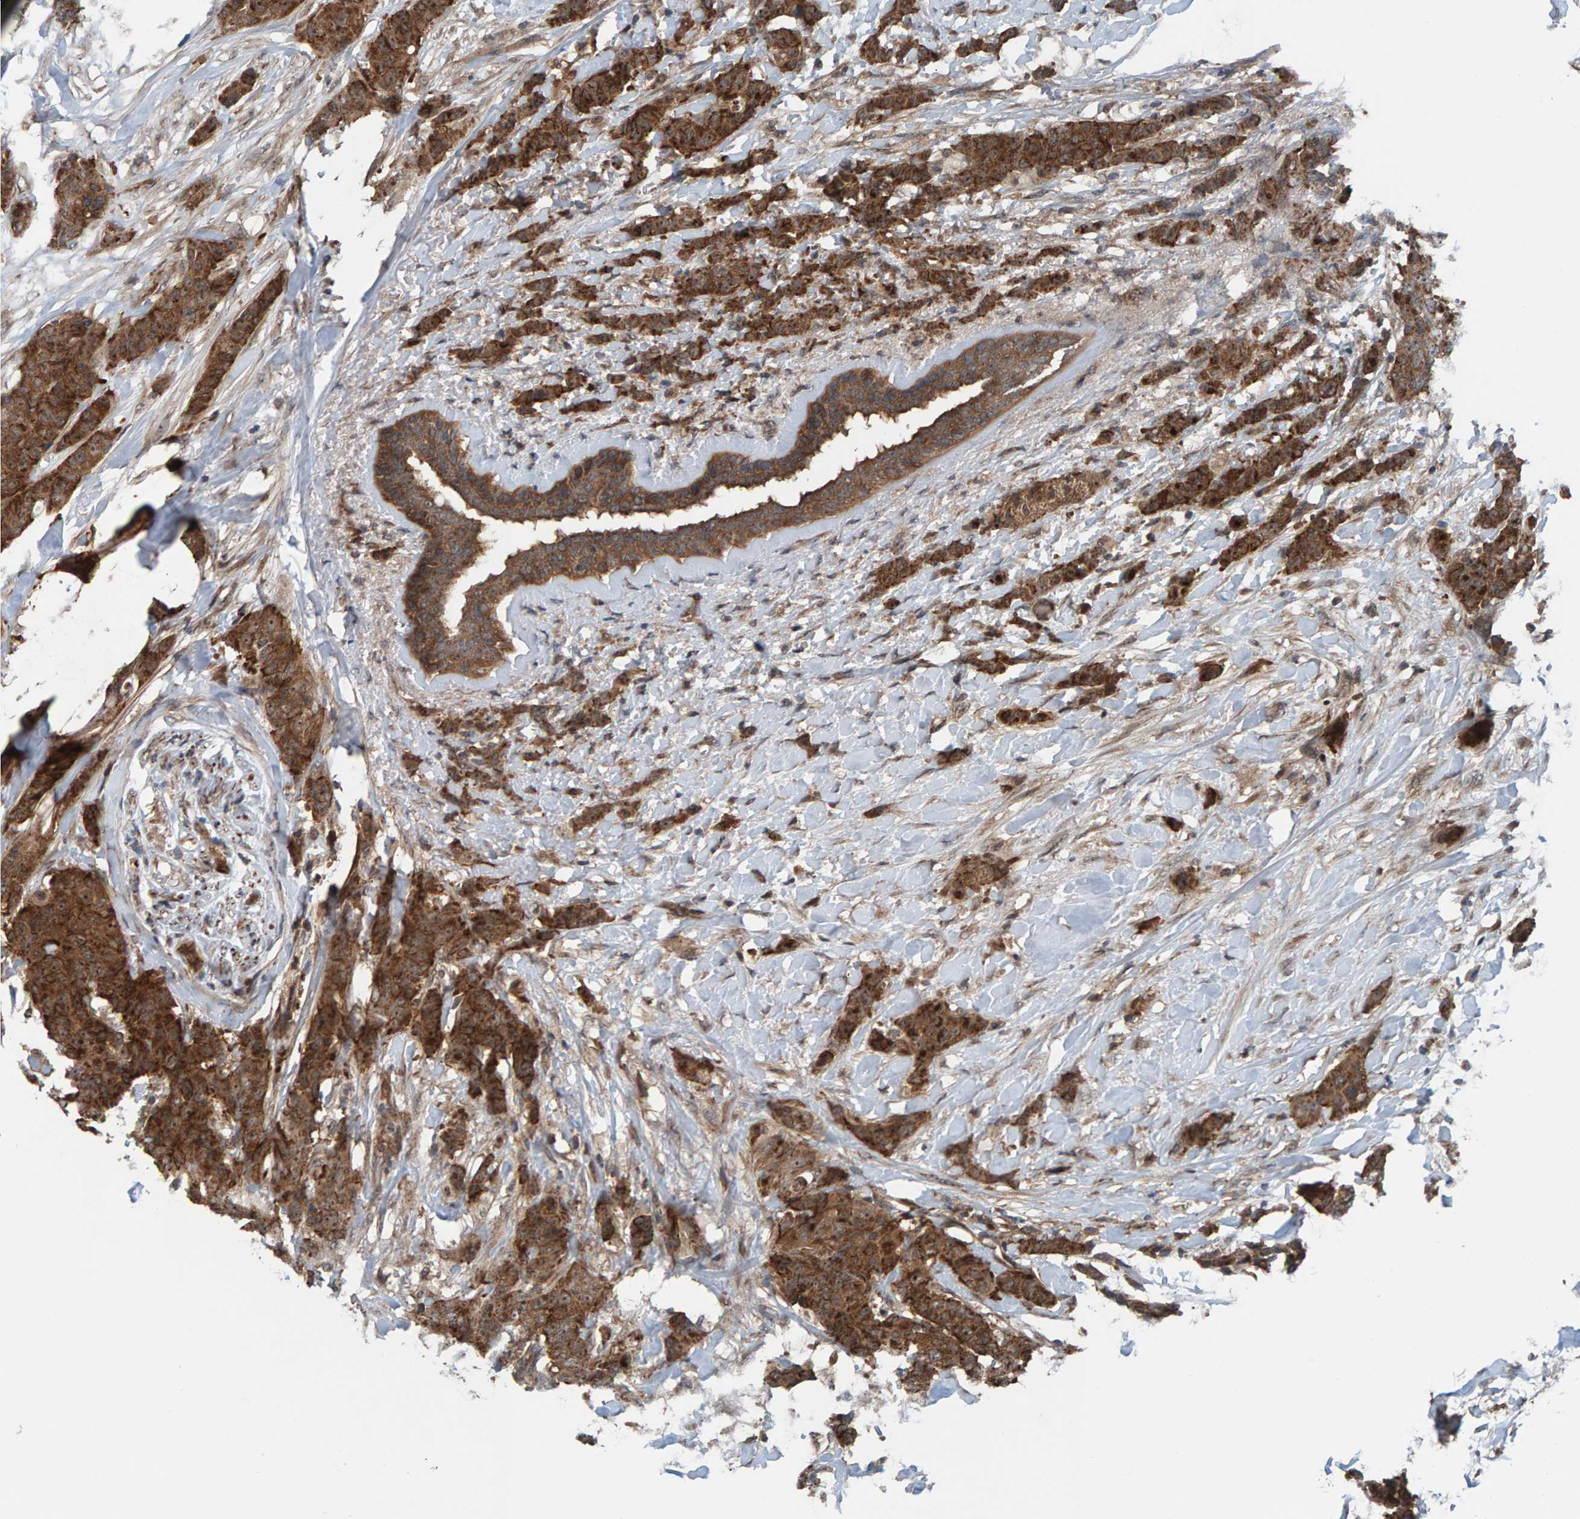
{"staining": {"intensity": "strong", "quantity": ">75%", "location": "cytoplasmic/membranous"}, "tissue": "breast cancer", "cell_type": "Tumor cells", "image_type": "cancer", "snomed": [{"axis": "morphology", "description": "Normal tissue, NOS"}, {"axis": "morphology", "description": "Duct carcinoma"}, {"axis": "topography", "description": "Breast"}], "caption": "A photomicrograph showing strong cytoplasmic/membranous positivity in approximately >75% of tumor cells in breast infiltrating ductal carcinoma, as visualized by brown immunohistochemical staining.", "gene": "CUEDC1", "patient": {"sex": "female", "age": 40}}